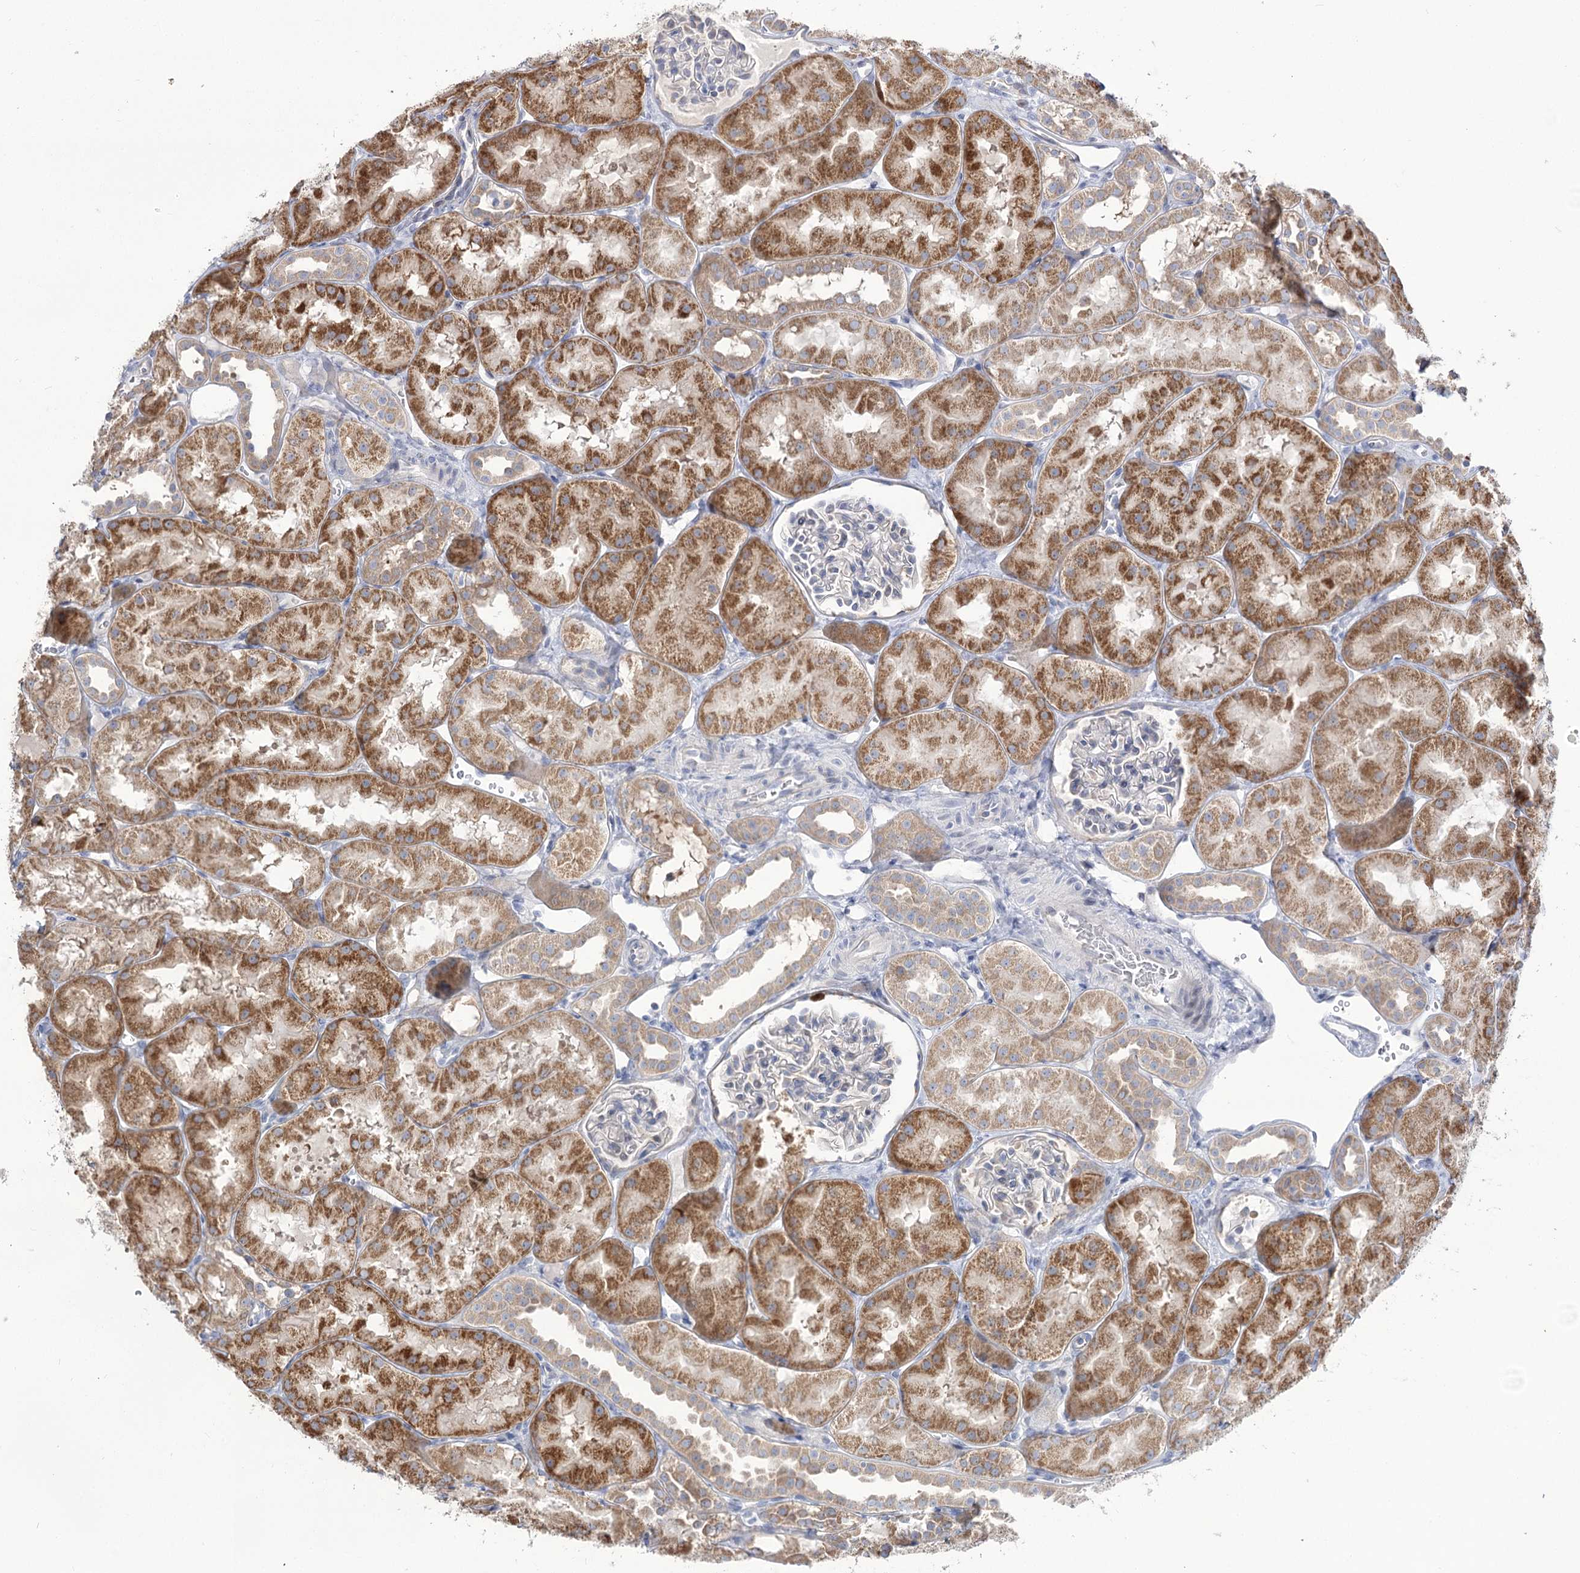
{"staining": {"intensity": "negative", "quantity": "none", "location": "none"}, "tissue": "kidney", "cell_type": "Cells in glomeruli", "image_type": "normal", "snomed": [{"axis": "morphology", "description": "Normal tissue, NOS"}, {"axis": "topography", "description": "Kidney"}, {"axis": "topography", "description": "Urinary bladder"}], "caption": "Cells in glomeruli show no significant staining in normal kidney. (DAB immunohistochemistry visualized using brightfield microscopy, high magnification).", "gene": "SUOX", "patient": {"sex": "male", "age": 16}}